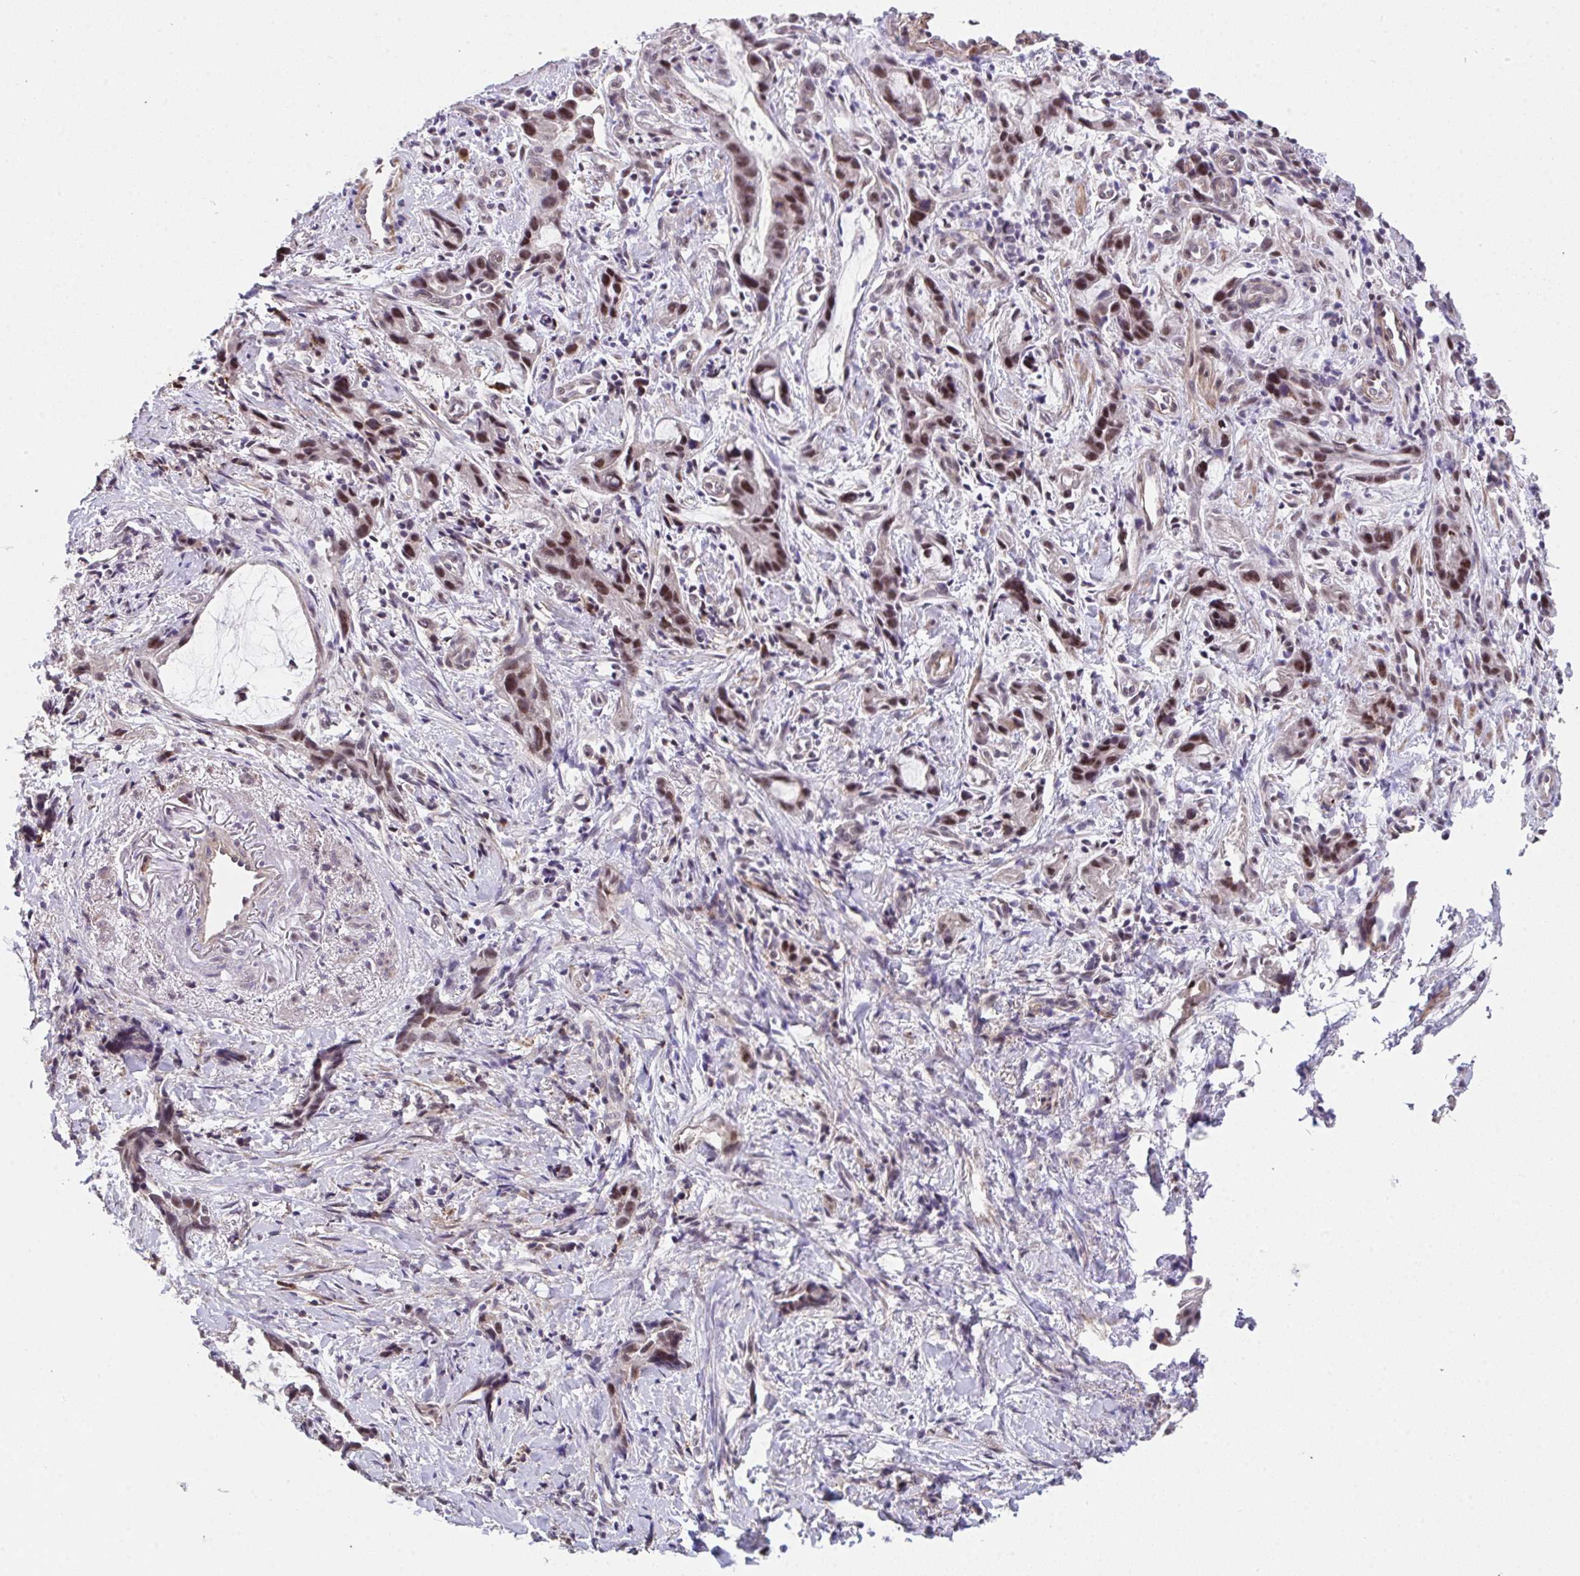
{"staining": {"intensity": "moderate", "quantity": ">75%", "location": "nuclear"}, "tissue": "stomach cancer", "cell_type": "Tumor cells", "image_type": "cancer", "snomed": [{"axis": "morphology", "description": "Adenocarcinoma, NOS"}, {"axis": "topography", "description": "Stomach"}], "caption": "Immunohistochemistry (IHC) (DAB (3,3'-diaminobenzidine)) staining of human stomach cancer (adenocarcinoma) exhibits moderate nuclear protein positivity in approximately >75% of tumor cells.", "gene": "RBBP6", "patient": {"sex": "male", "age": 55}}